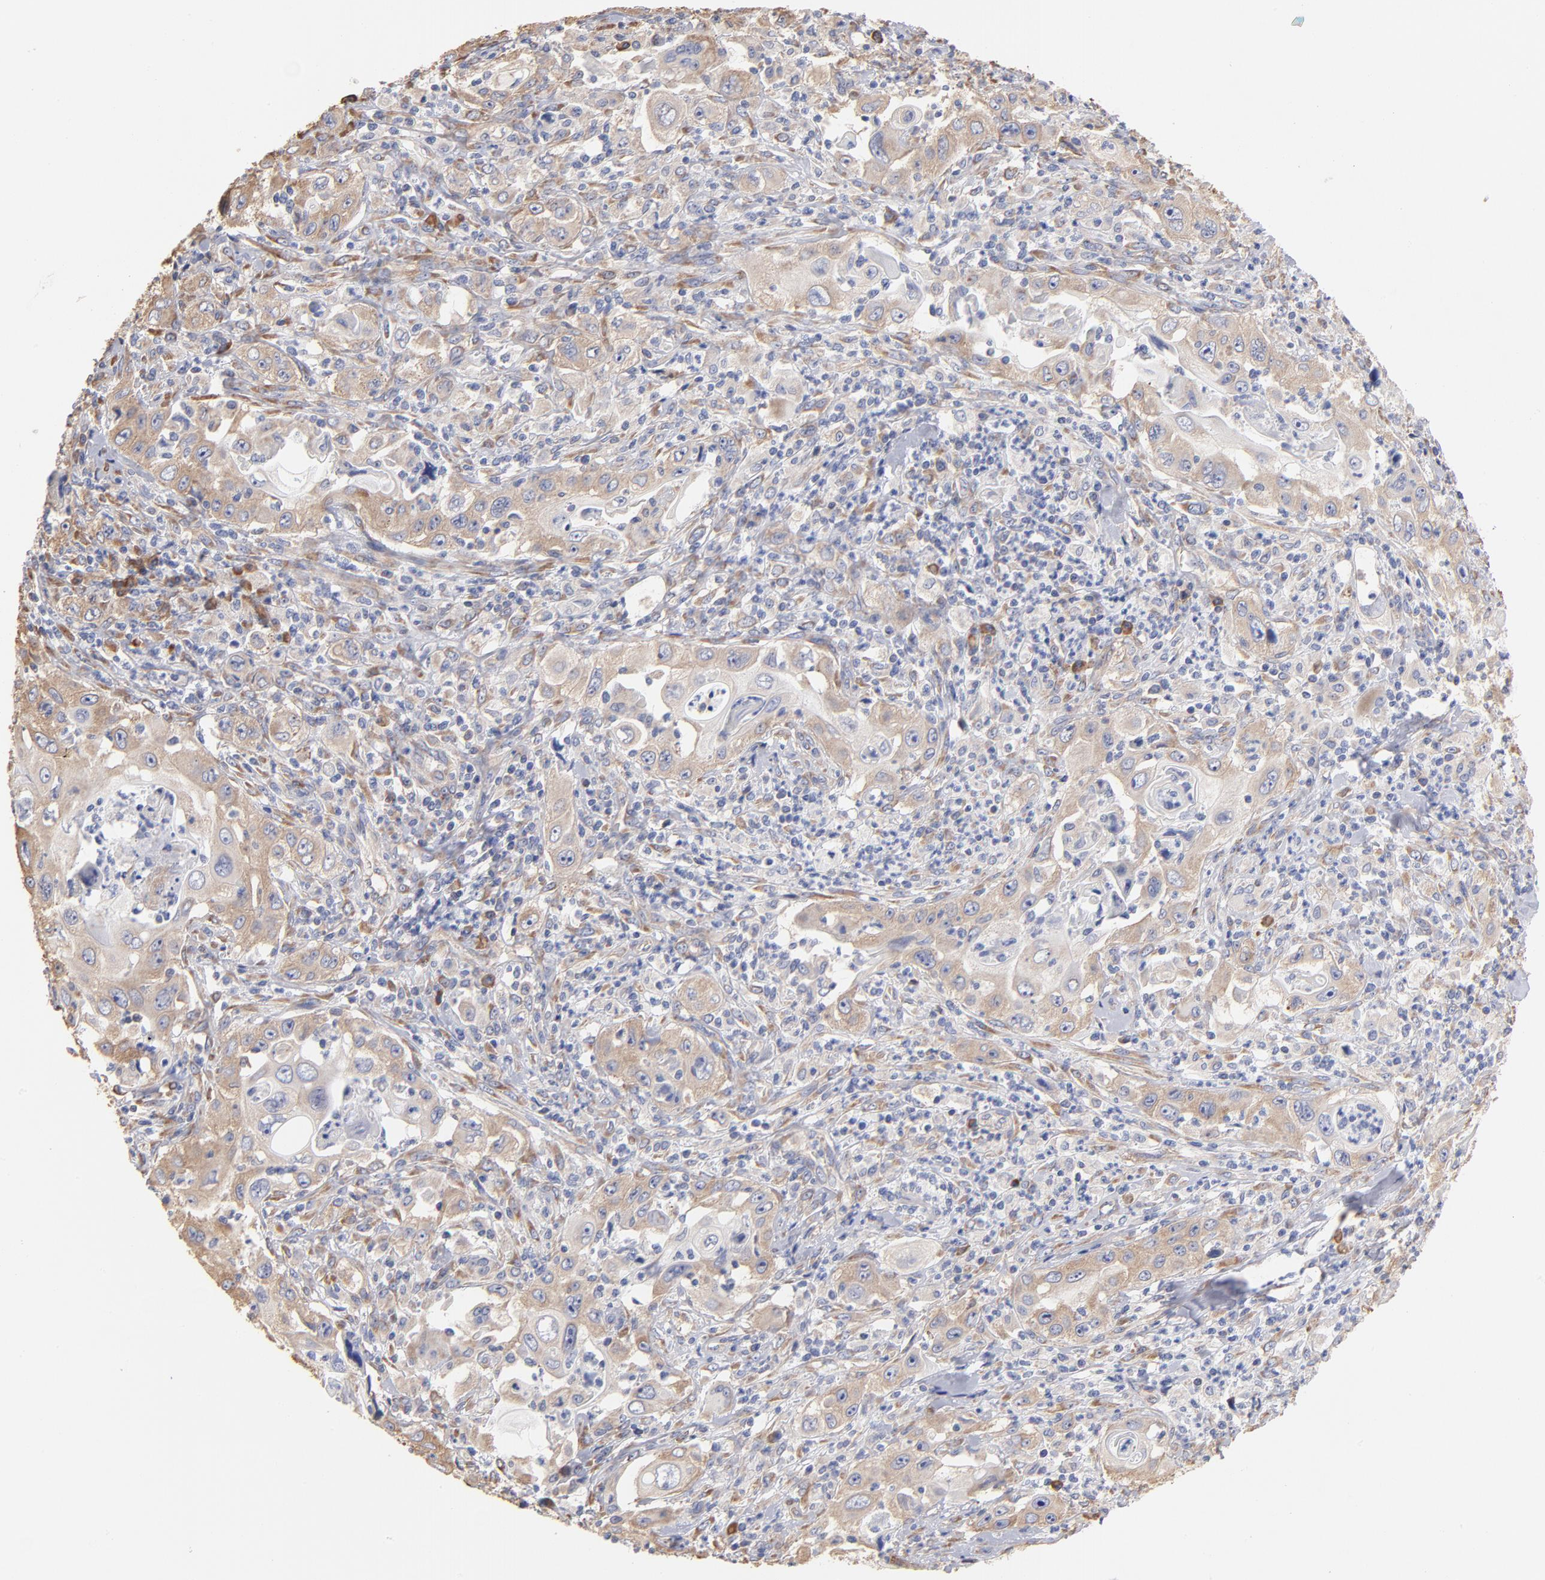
{"staining": {"intensity": "weak", "quantity": "<25%", "location": "cytoplasmic/membranous"}, "tissue": "pancreatic cancer", "cell_type": "Tumor cells", "image_type": "cancer", "snomed": [{"axis": "morphology", "description": "Adenocarcinoma, NOS"}, {"axis": "topography", "description": "Pancreas"}], "caption": "The image reveals no staining of tumor cells in adenocarcinoma (pancreatic).", "gene": "RPL9", "patient": {"sex": "male", "age": 70}}